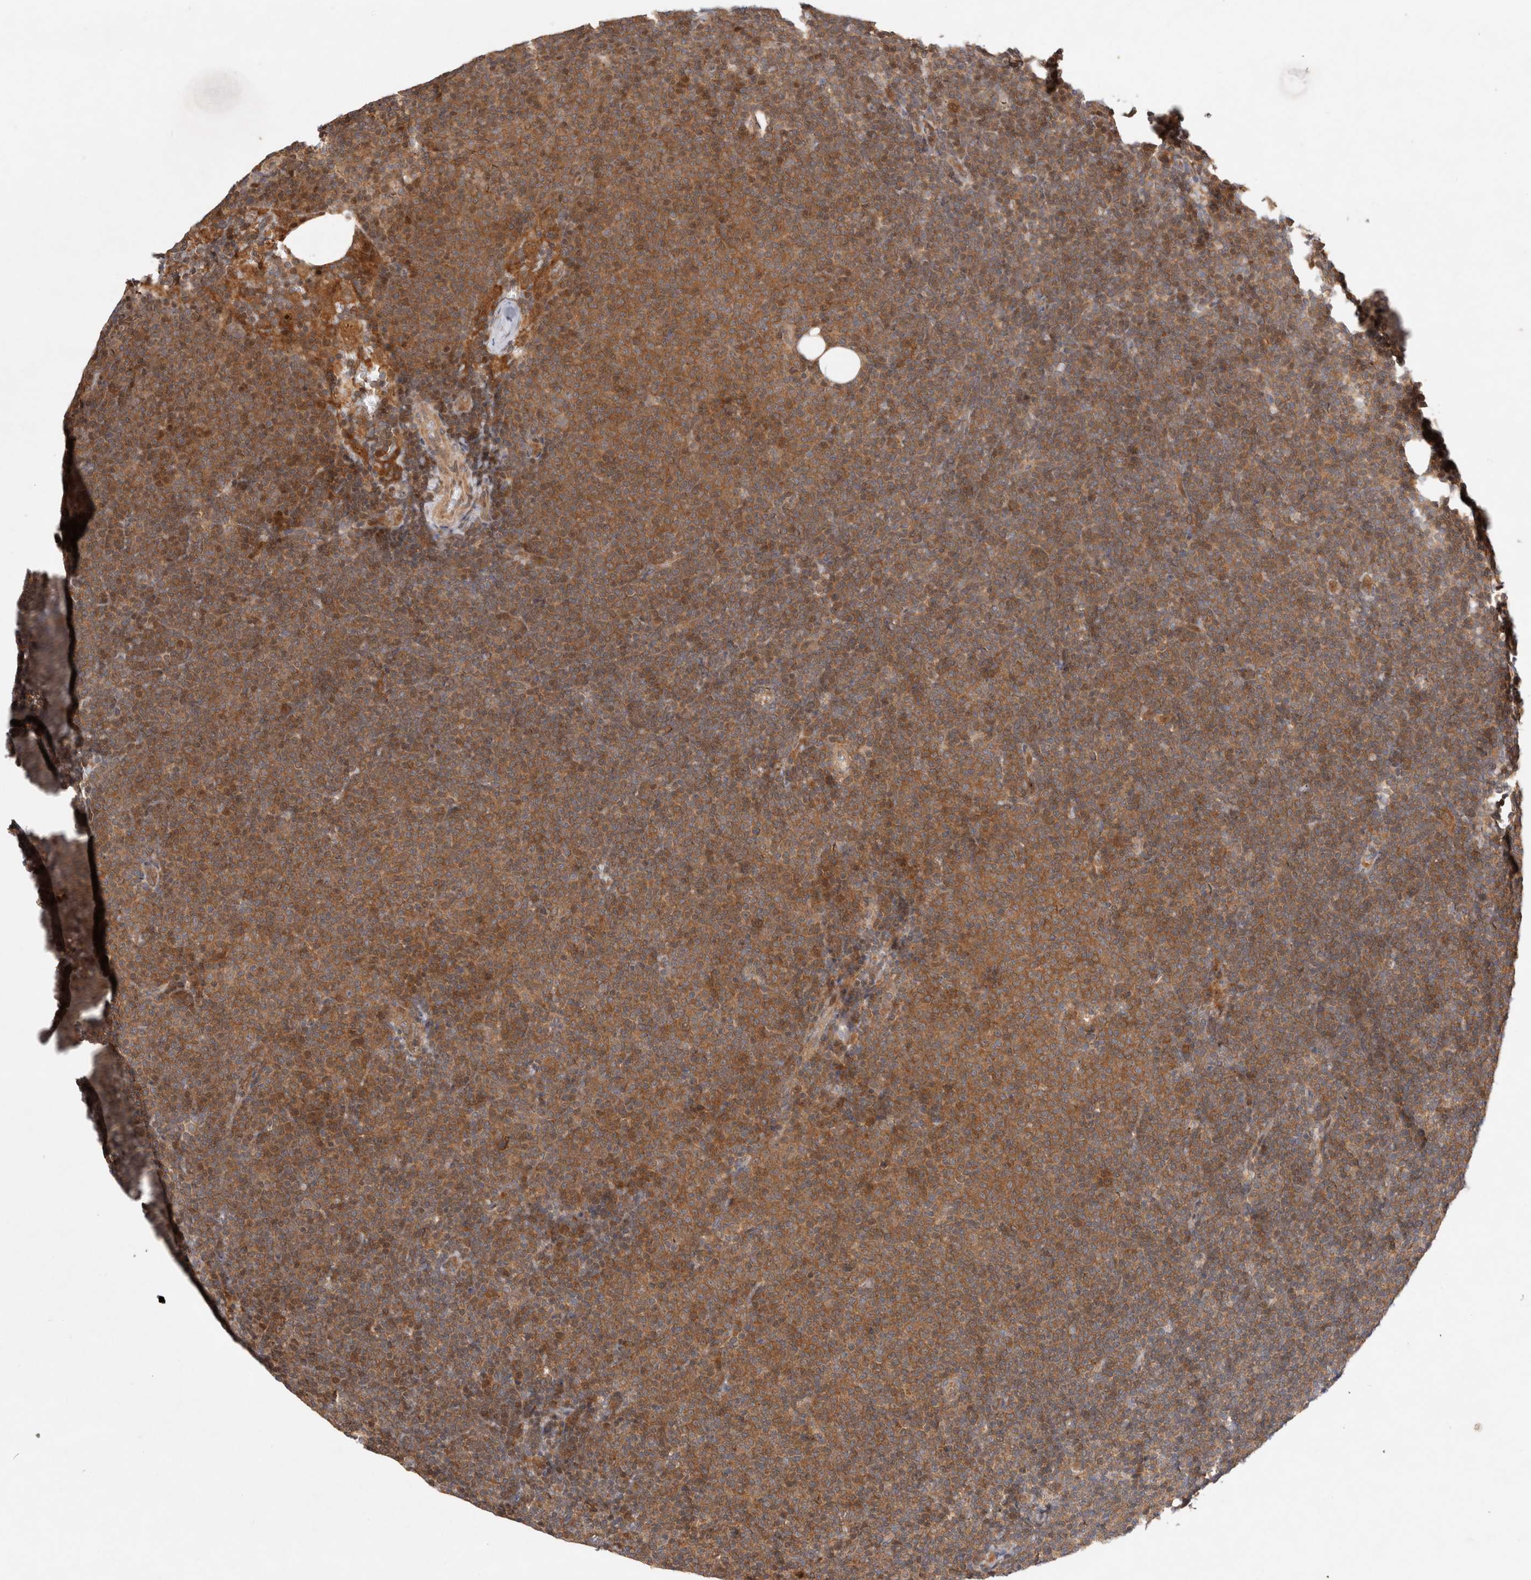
{"staining": {"intensity": "moderate", "quantity": ">75%", "location": "cytoplasmic/membranous"}, "tissue": "lymphoma", "cell_type": "Tumor cells", "image_type": "cancer", "snomed": [{"axis": "morphology", "description": "Malignant lymphoma, non-Hodgkin's type, Low grade"}, {"axis": "topography", "description": "Lymph node"}], "caption": "This is an image of IHC staining of malignant lymphoma, non-Hodgkin's type (low-grade), which shows moderate staining in the cytoplasmic/membranous of tumor cells.", "gene": "HTT", "patient": {"sex": "female", "age": 53}}